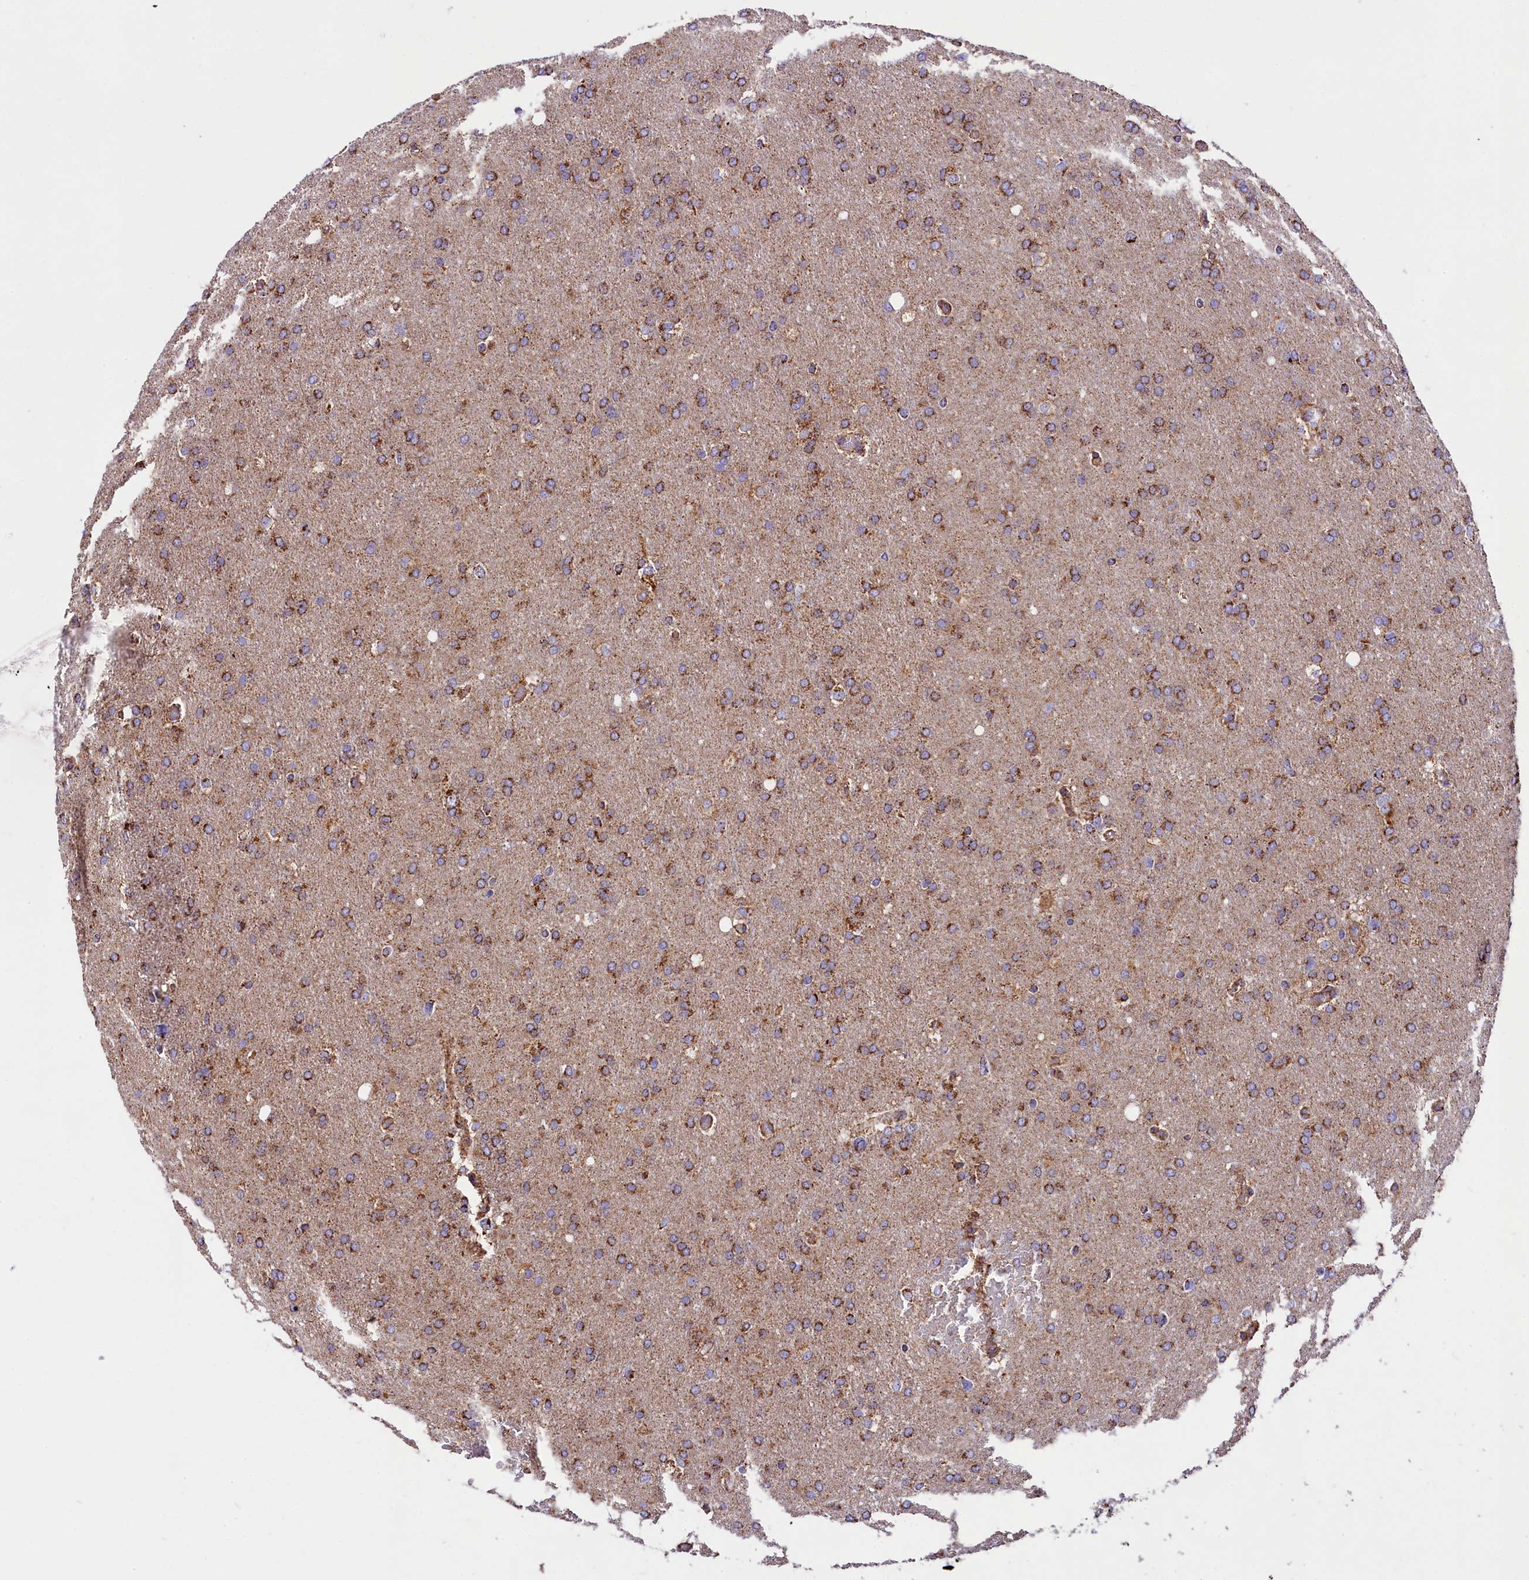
{"staining": {"intensity": "moderate", "quantity": ">75%", "location": "cytoplasmic/membranous"}, "tissue": "glioma", "cell_type": "Tumor cells", "image_type": "cancer", "snomed": [{"axis": "morphology", "description": "Glioma, malignant, High grade"}, {"axis": "topography", "description": "Cerebral cortex"}], "caption": "Immunohistochemical staining of glioma shows moderate cytoplasmic/membranous protein positivity in about >75% of tumor cells. The staining was performed using DAB (3,3'-diaminobenzidine), with brown indicating positive protein expression. Nuclei are stained blue with hematoxylin.", "gene": "NDUFA8", "patient": {"sex": "female", "age": 36}}